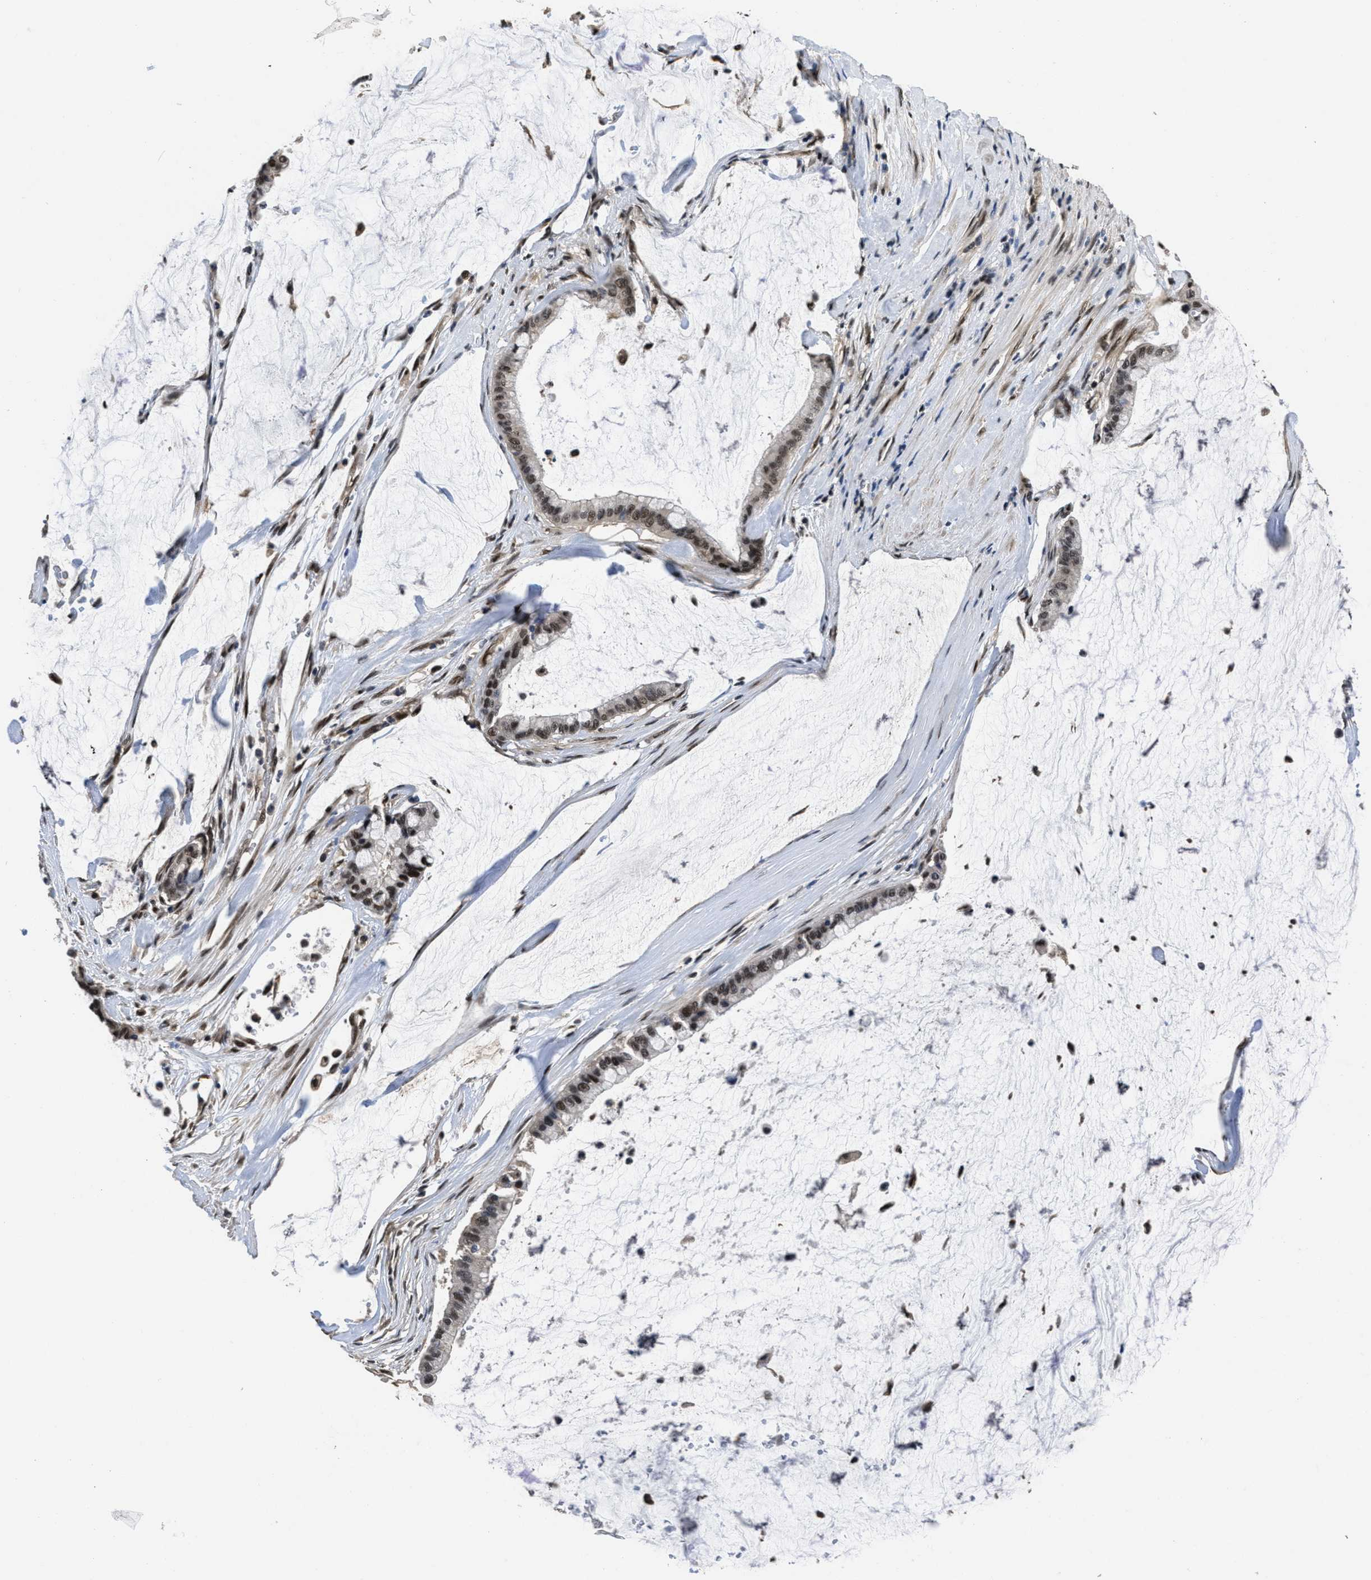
{"staining": {"intensity": "weak", "quantity": ">75%", "location": "nuclear"}, "tissue": "pancreatic cancer", "cell_type": "Tumor cells", "image_type": "cancer", "snomed": [{"axis": "morphology", "description": "Adenocarcinoma, NOS"}, {"axis": "topography", "description": "Pancreas"}], "caption": "A high-resolution histopathology image shows IHC staining of pancreatic cancer, which exhibits weak nuclear expression in about >75% of tumor cells.", "gene": "CUL4B", "patient": {"sex": "male", "age": 41}}